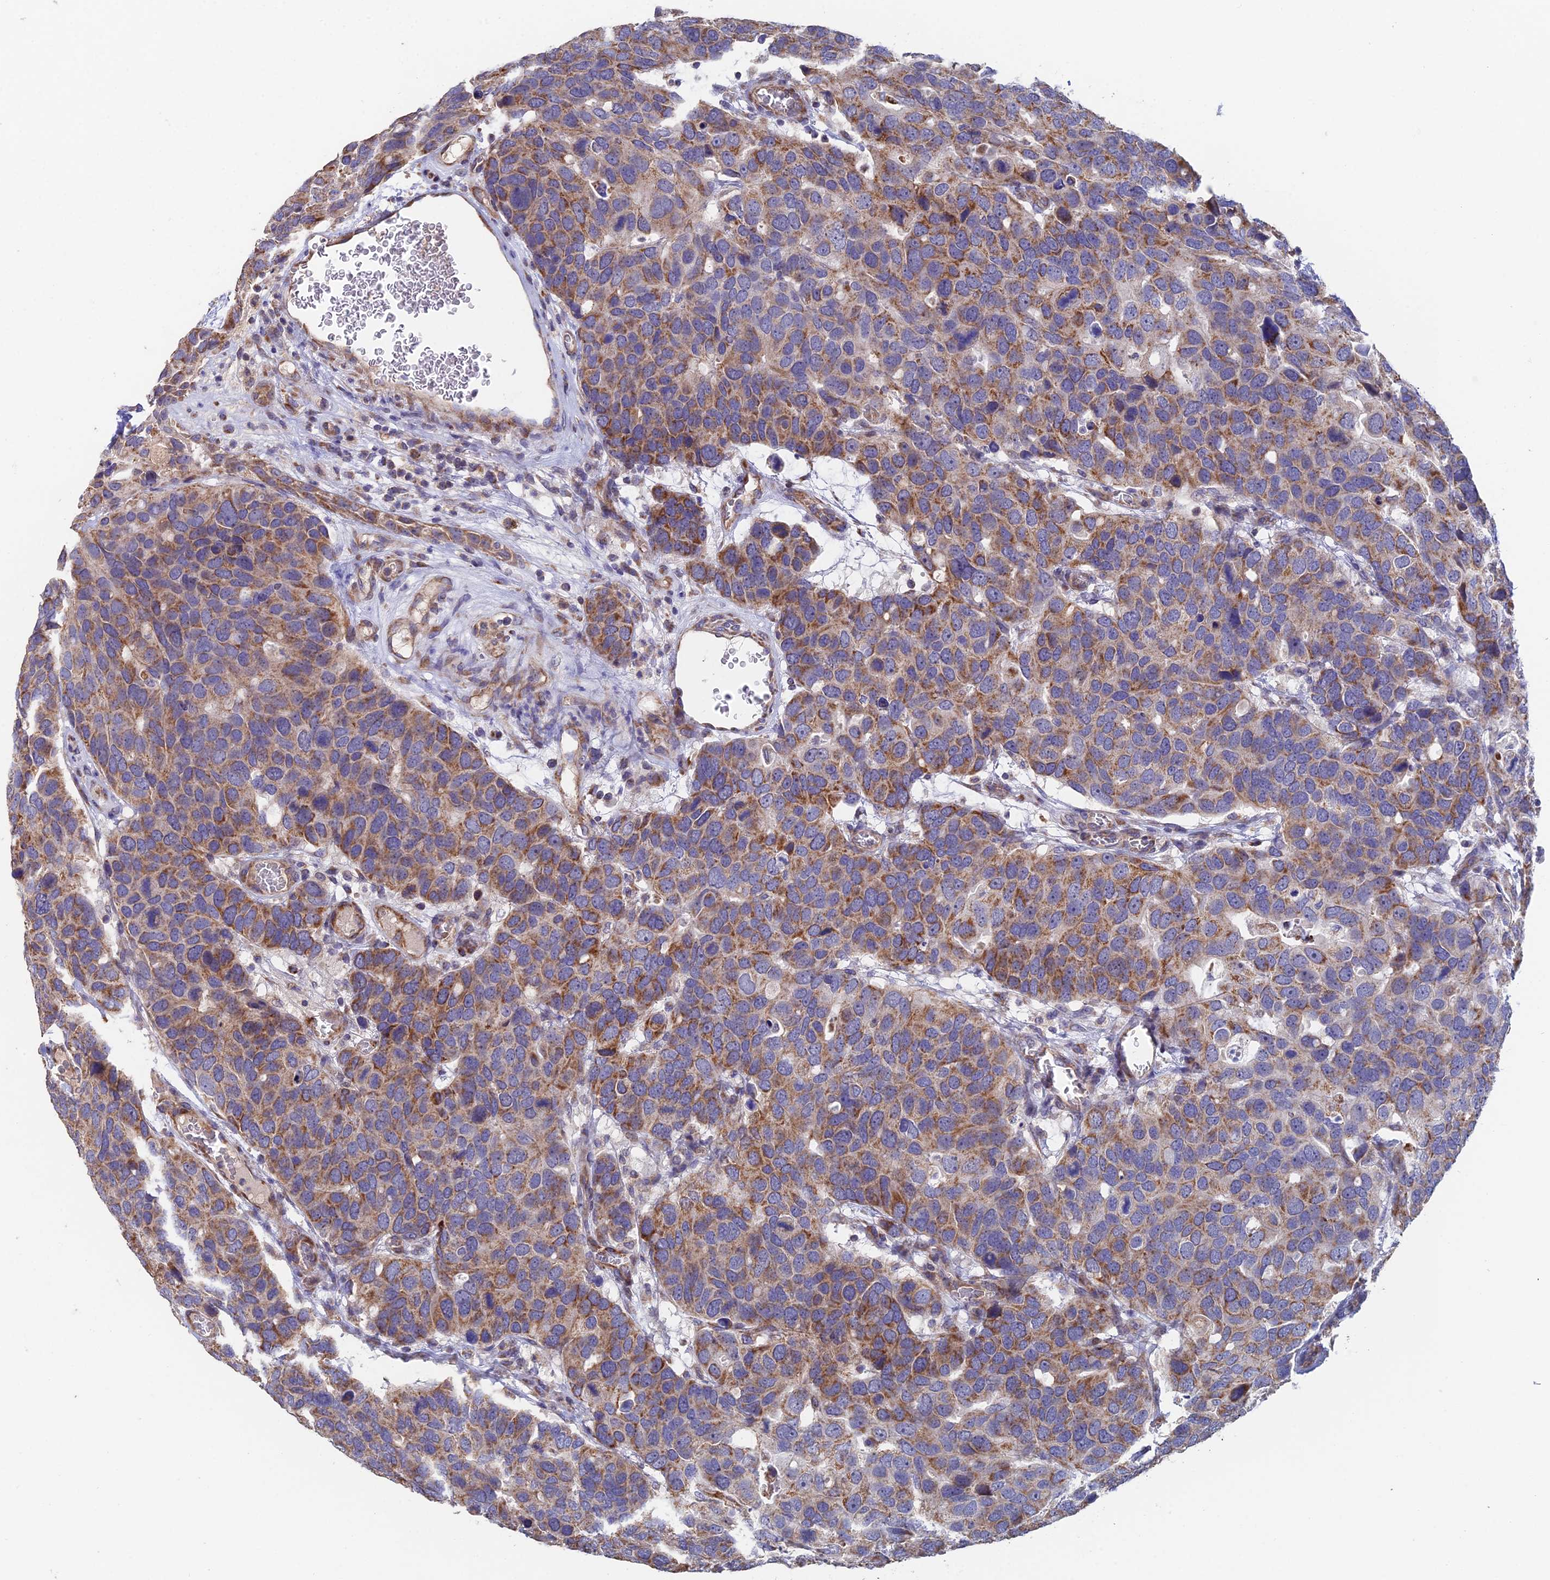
{"staining": {"intensity": "moderate", "quantity": "25%-75%", "location": "cytoplasmic/membranous"}, "tissue": "breast cancer", "cell_type": "Tumor cells", "image_type": "cancer", "snomed": [{"axis": "morphology", "description": "Duct carcinoma"}, {"axis": "topography", "description": "Breast"}], "caption": "A brown stain labels moderate cytoplasmic/membranous positivity of a protein in breast intraductal carcinoma tumor cells. (IHC, brightfield microscopy, high magnification).", "gene": "ECSIT", "patient": {"sex": "female", "age": 83}}